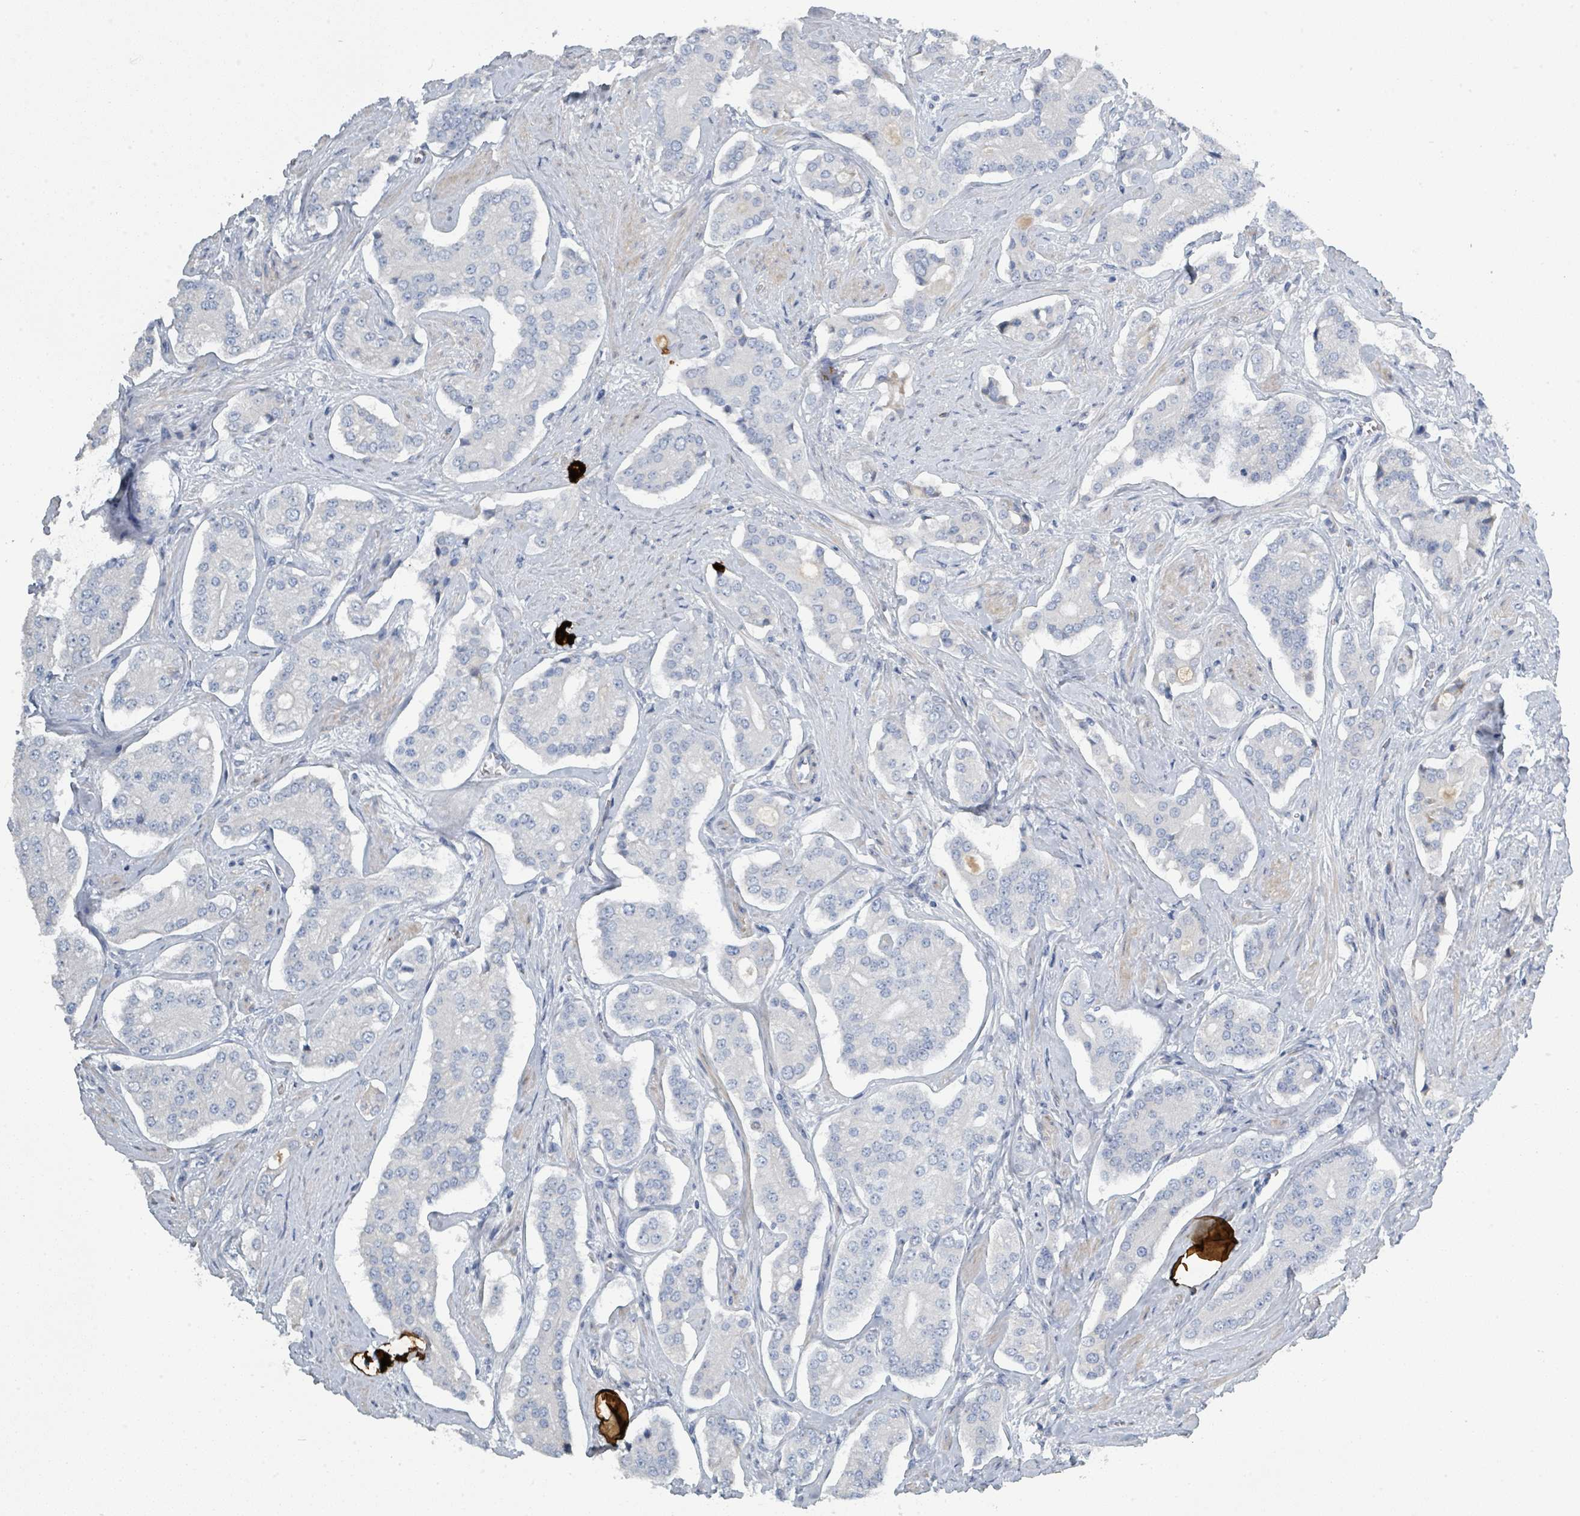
{"staining": {"intensity": "negative", "quantity": "none", "location": "none"}, "tissue": "prostate cancer", "cell_type": "Tumor cells", "image_type": "cancer", "snomed": [{"axis": "morphology", "description": "Adenocarcinoma, High grade"}, {"axis": "topography", "description": "Prostate"}], "caption": "This image is of prostate cancer stained with immunohistochemistry (IHC) to label a protein in brown with the nuclei are counter-stained blue. There is no positivity in tumor cells. (Brightfield microscopy of DAB (3,3'-diaminobenzidine) immunohistochemistry (IHC) at high magnification).", "gene": "RAB33B", "patient": {"sex": "male", "age": 71}}